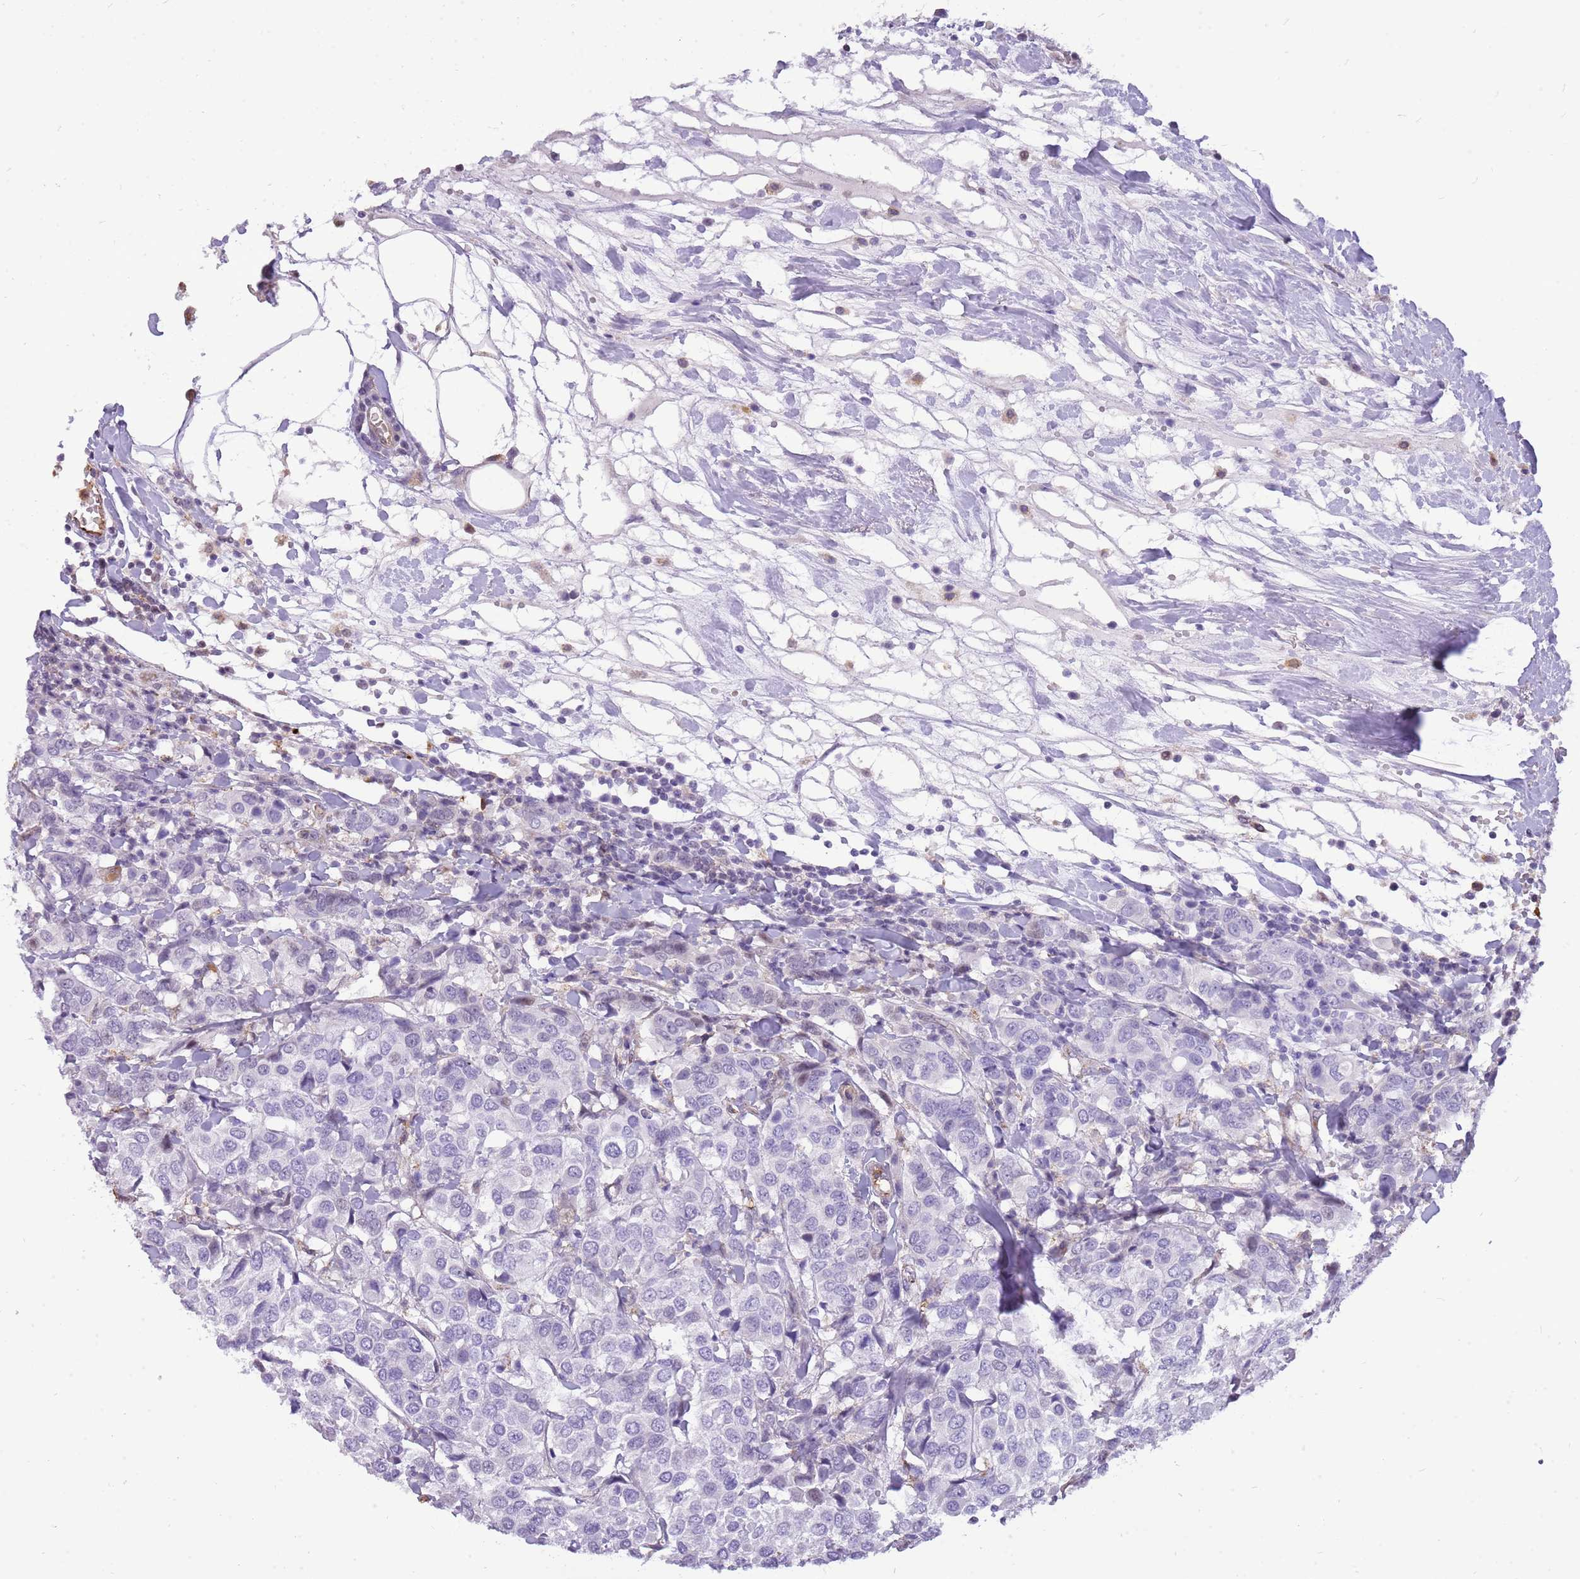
{"staining": {"intensity": "negative", "quantity": "none", "location": "none"}, "tissue": "breast cancer", "cell_type": "Tumor cells", "image_type": "cancer", "snomed": [{"axis": "morphology", "description": "Duct carcinoma"}, {"axis": "topography", "description": "Breast"}], "caption": "High magnification brightfield microscopy of breast cancer stained with DAB (3,3'-diaminobenzidine) (brown) and counterstained with hematoxylin (blue): tumor cells show no significant expression.", "gene": "PCNX1", "patient": {"sex": "female", "age": 55}}